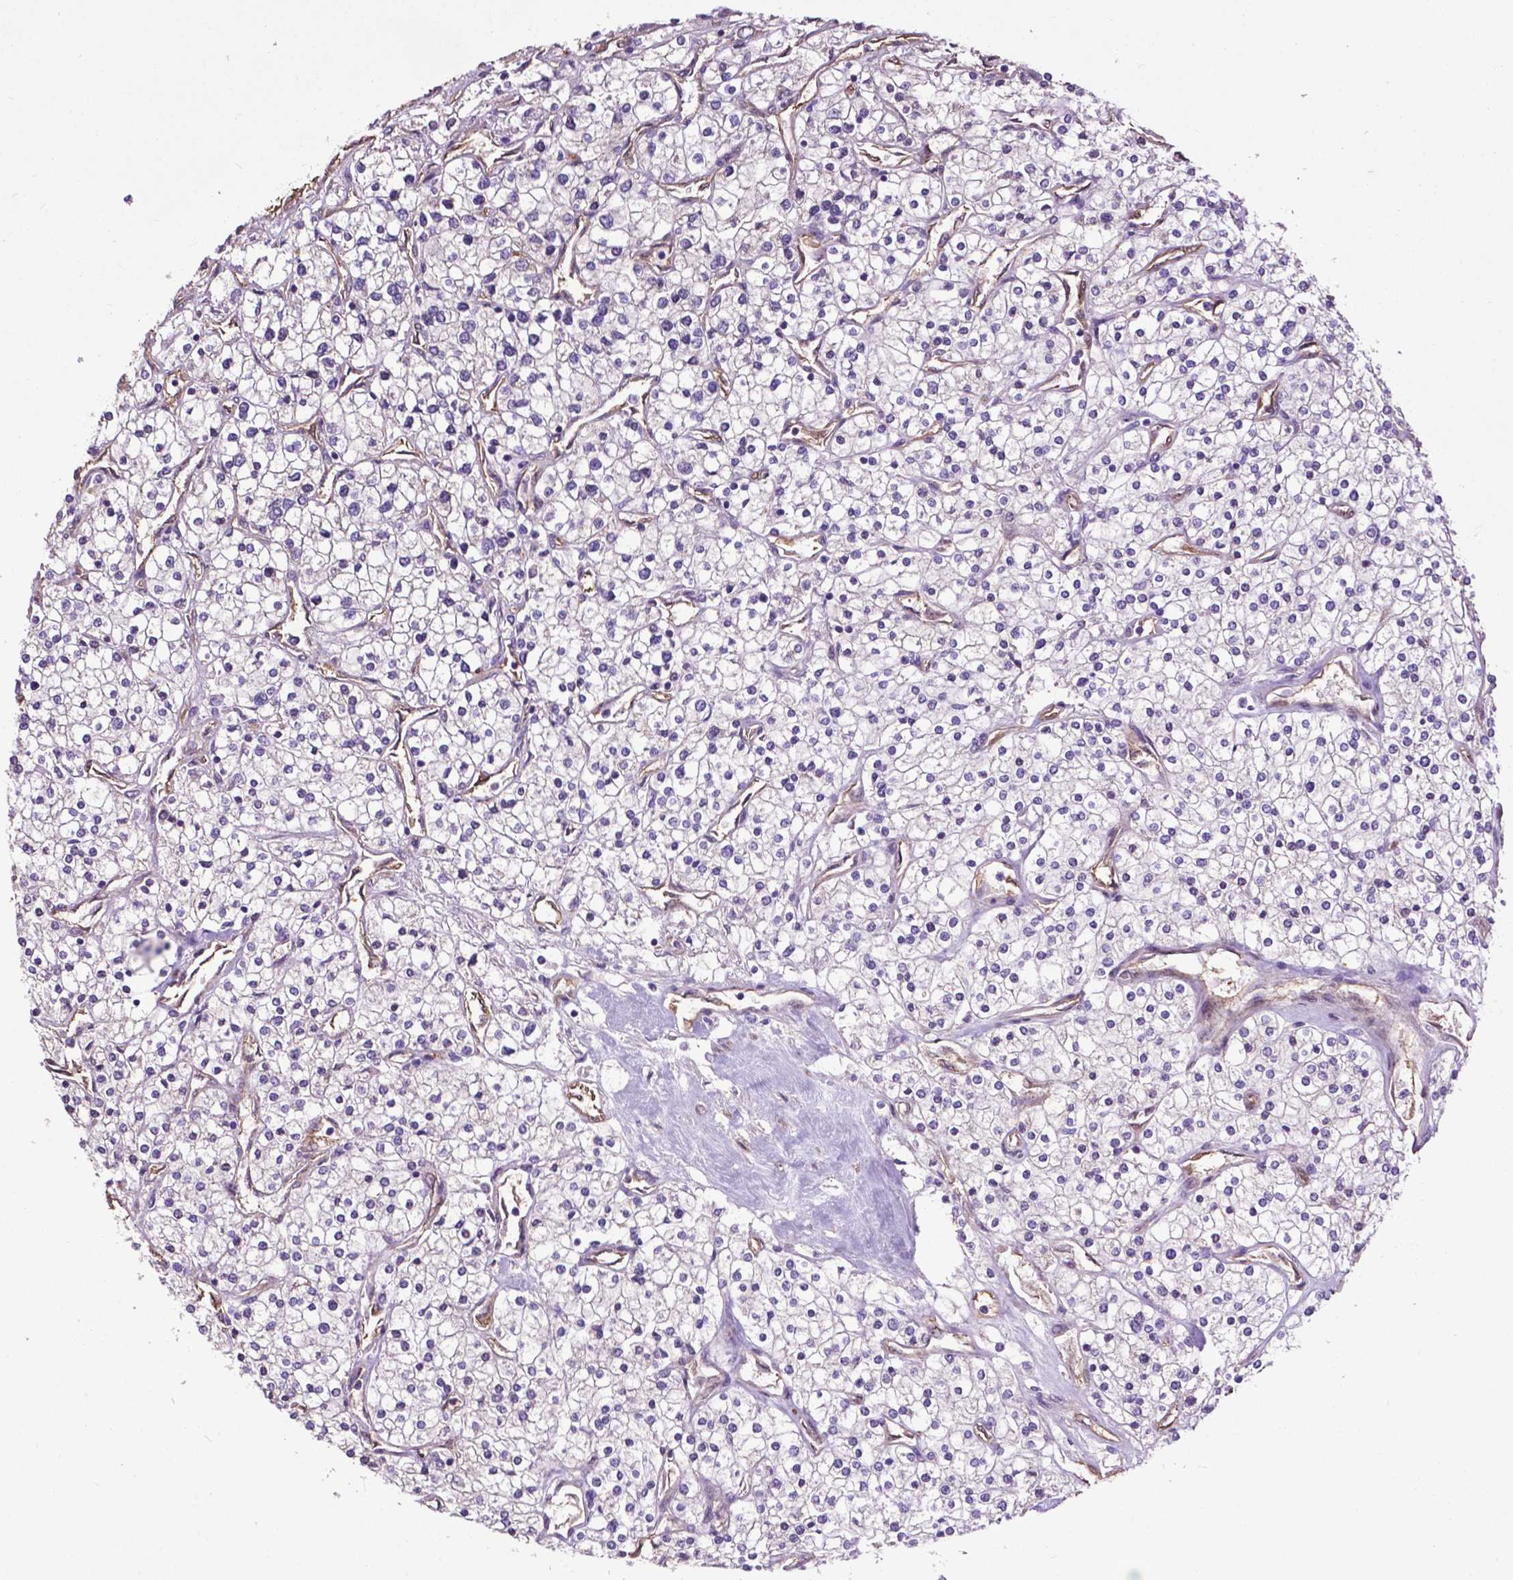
{"staining": {"intensity": "negative", "quantity": "none", "location": "none"}, "tissue": "renal cancer", "cell_type": "Tumor cells", "image_type": "cancer", "snomed": [{"axis": "morphology", "description": "Adenocarcinoma, NOS"}, {"axis": "topography", "description": "Kidney"}], "caption": "Tumor cells are negative for protein expression in human adenocarcinoma (renal).", "gene": "PDLIM1", "patient": {"sex": "male", "age": 80}}